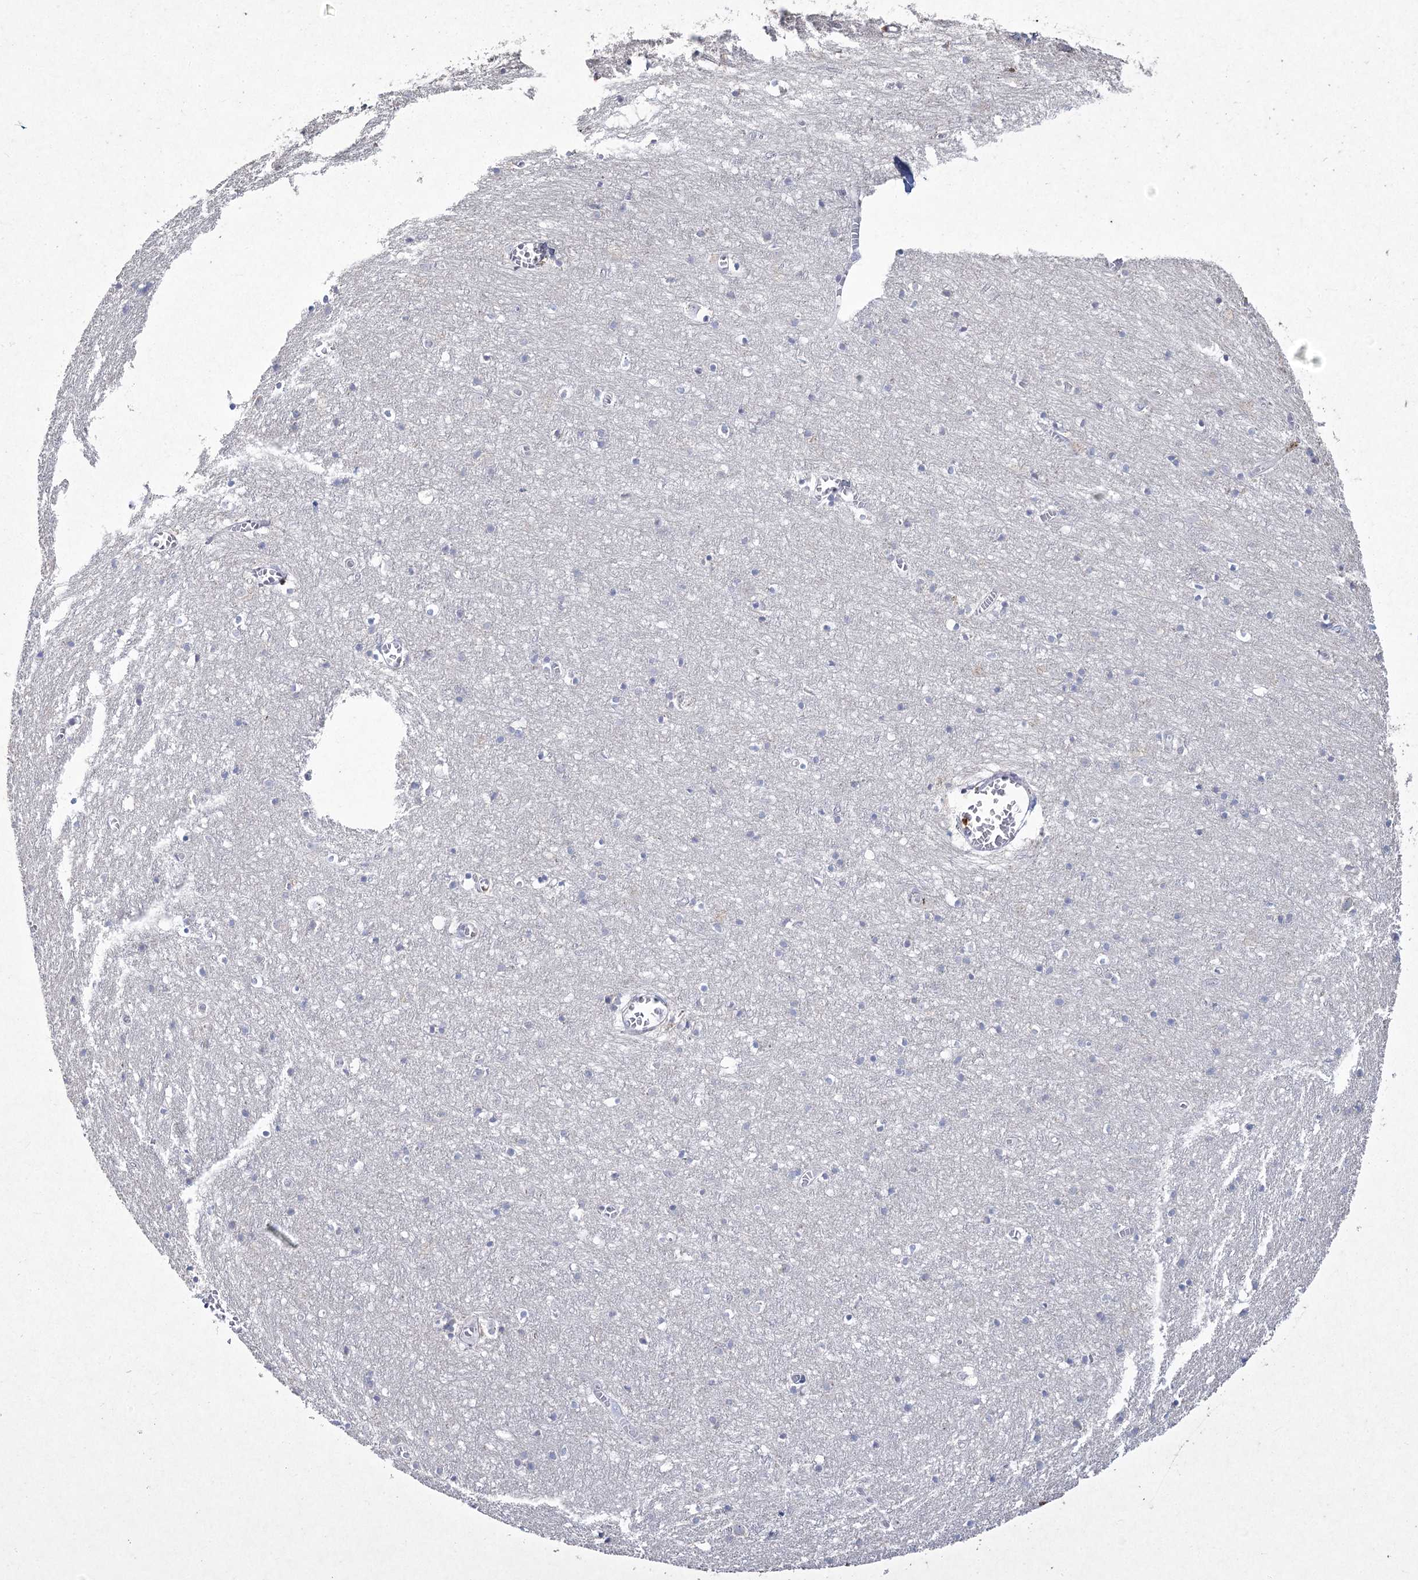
{"staining": {"intensity": "negative", "quantity": "none", "location": "none"}, "tissue": "cerebral cortex", "cell_type": "Endothelial cells", "image_type": "normal", "snomed": [{"axis": "morphology", "description": "Normal tissue, NOS"}, {"axis": "topography", "description": "Cerebral cortex"}], "caption": "Immunohistochemistry (IHC) image of benign human cerebral cortex stained for a protein (brown), which exhibits no expression in endothelial cells.", "gene": "NIPAL4", "patient": {"sex": "female", "age": 64}}